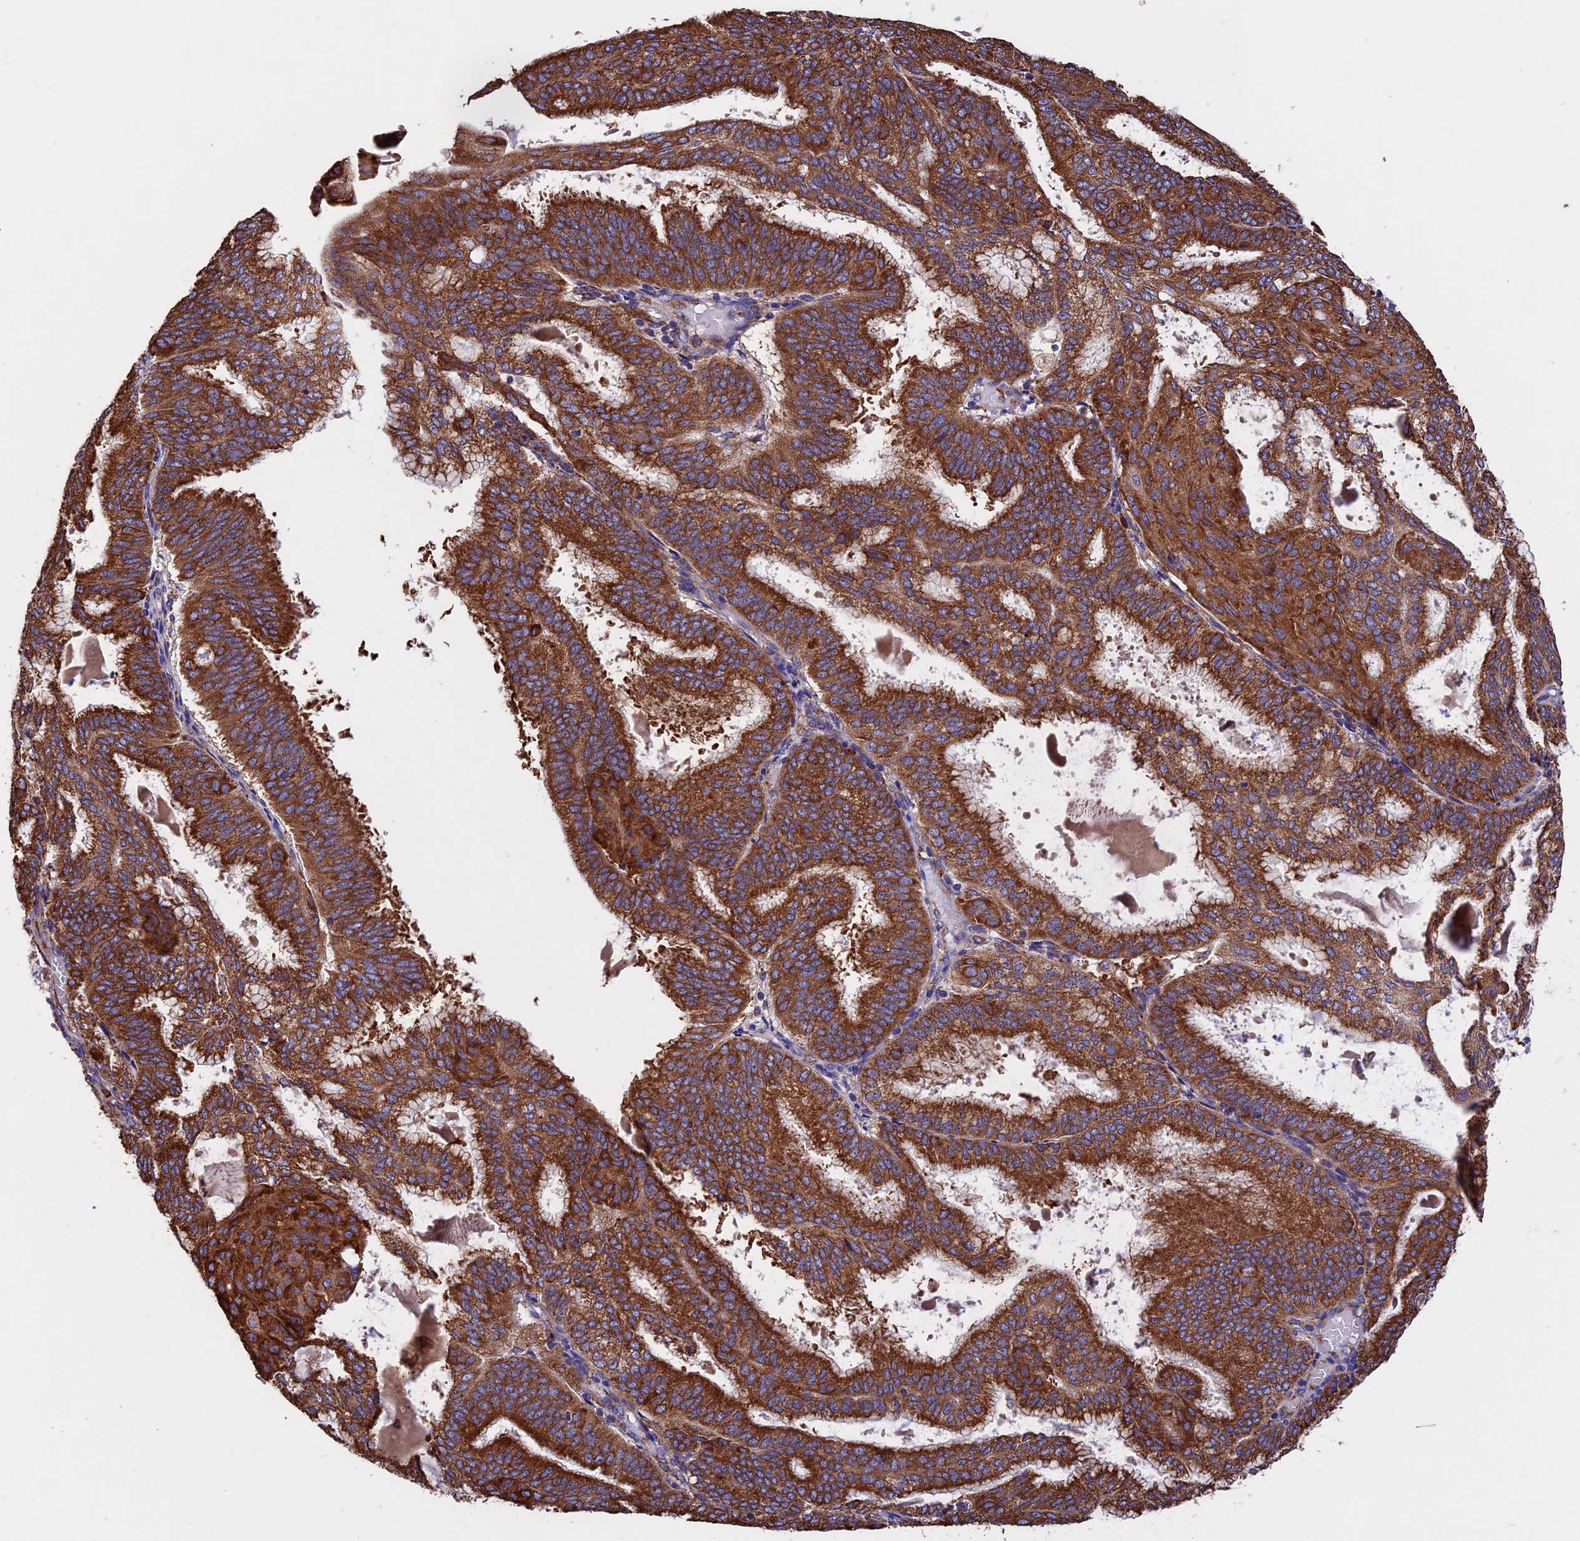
{"staining": {"intensity": "strong", "quantity": ">75%", "location": "cytoplasmic/membranous"}, "tissue": "endometrial cancer", "cell_type": "Tumor cells", "image_type": "cancer", "snomed": [{"axis": "morphology", "description": "Adenocarcinoma, NOS"}, {"axis": "topography", "description": "Endometrium"}], "caption": "Immunohistochemical staining of adenocarcinoma (endometrial) demonstrates high levels of strong cytoplasmic/membranous protein expression in approximately >75% of tumor cells. (IHC, brightfield microscopy, high magnification).", "gene": "BTBD3", "patient": {"sex": "female", "age": 49}}